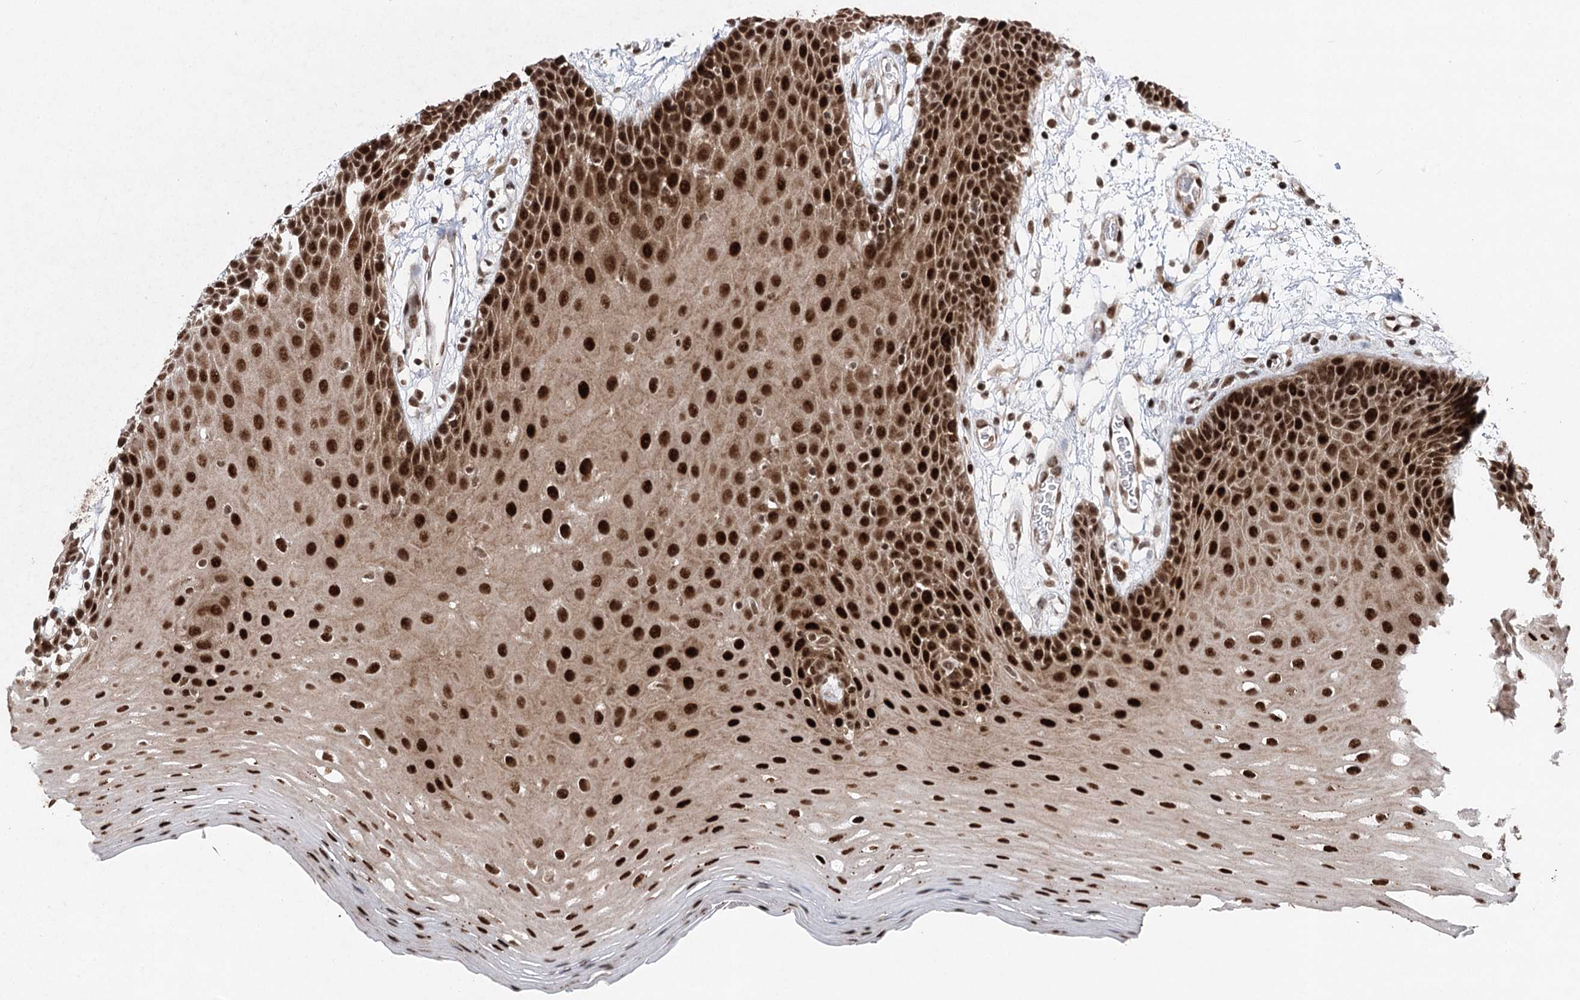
{"staining": {"intensity": "strong", "quantity": ">75%", "location": "nuclear"}, "tissue": "oral mucosa", "cell_type": "Squamous epithelial cells", "image_type": "normal", "snomed": [{"axis": "morphology", "description": "Normal tissue, NOS"}, {"axis": "topography", "description": "Skeletal muscle"}, {"axis": "topography", "description": "Oral tissue"}, {"axis": "topography", "description": "Salivary gland"}, {"axis": "topography", "description": "Peripheral nerve tissue"}], "caption": "This histopathology image reveals unremarkable oral mucosa stained with IHC to label a protein in brown. The nuclear of squamous epithelial cells show strong positivity for the protein. Nuclei are counter-stained blue.", "gene": "PDCD4", "patient": {"sex": "male", "age": 54}}